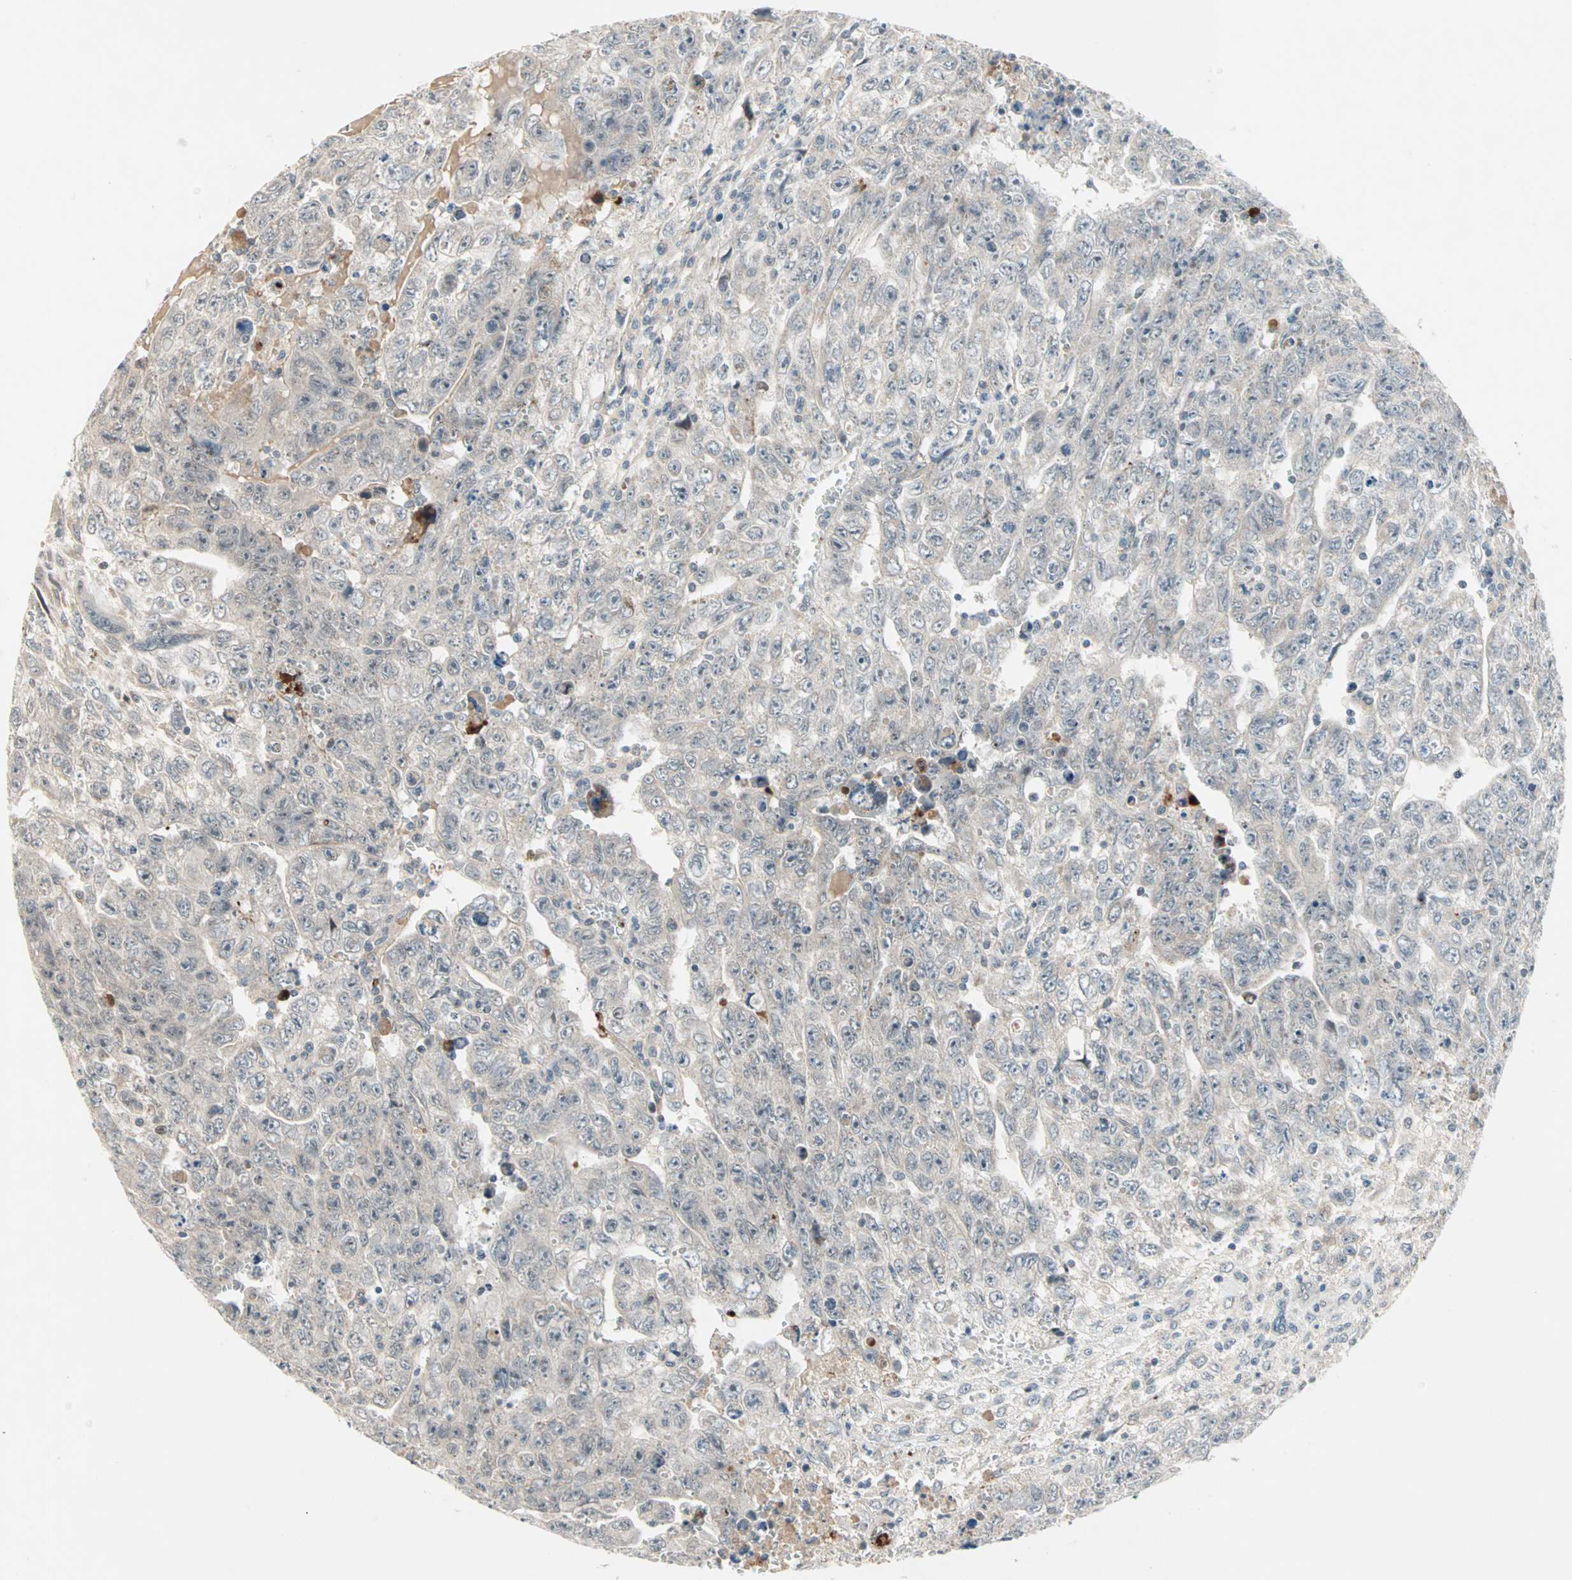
{"staining": {"intensity": "negative", "quantity": "none", "location": "none"}, "tissue": "testis cancer", "cell_type": "Tumor cells", "image_type": "cancer", "snomed": [{"axis": "morphology", "description": "Carcinoma, Embryonal, NOS"}, {"axis": "topography", "description": "Testis"}], "caption": "Tumor cells are negative for brown protein staining in testis cancer. (Brightfield microscopy of DAB immunohistochemistry at high magnification).", "gene": "PROS1", "patient": {"sex": "male", "age": 28}}